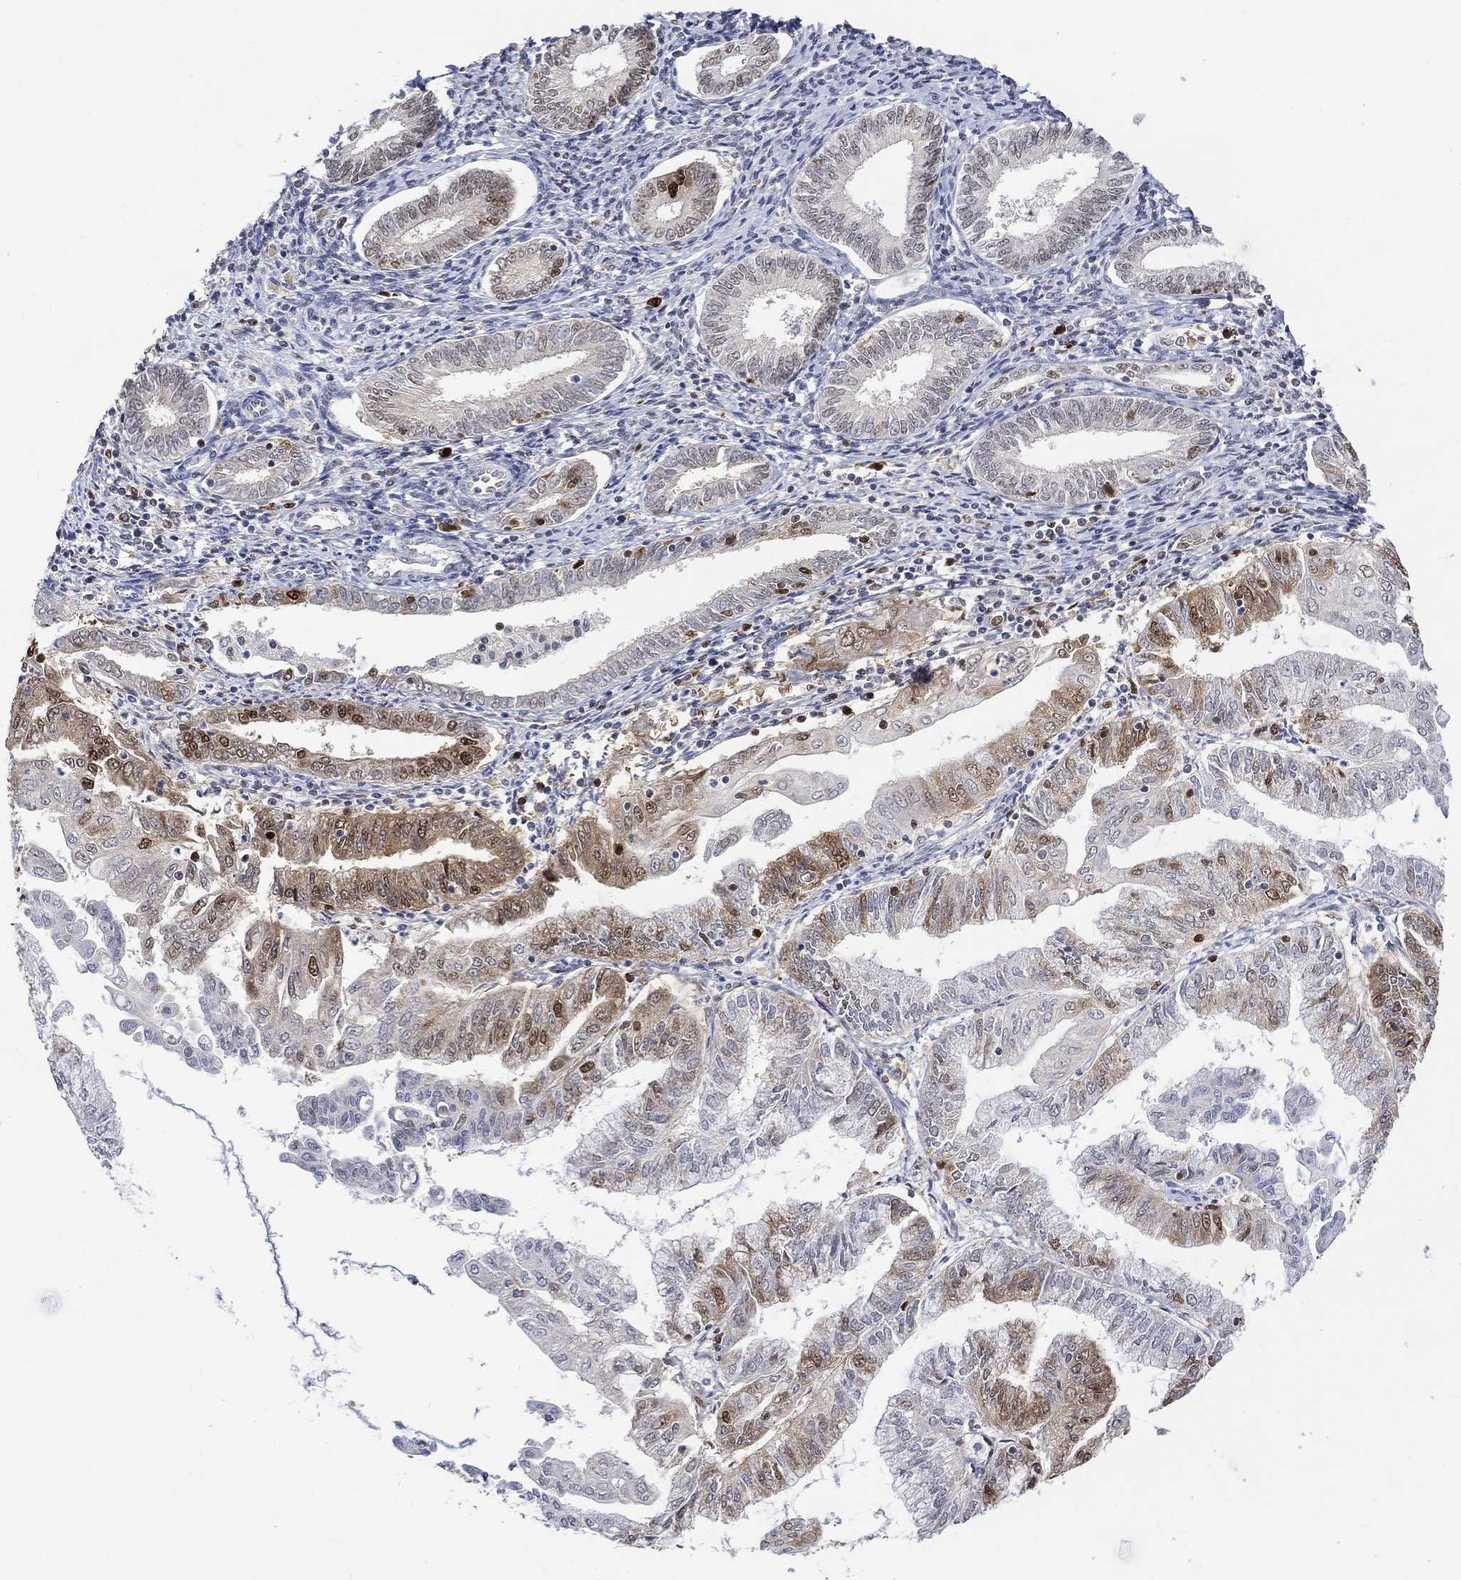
{"staining": {"intensity": "strong", "quantity": "<25%", "location": "cytoplasmic/membranous,nuclear"}, "tissue": "endometrial cancer", "cell_type": "Tumor cells", "image_type": "cancer", "snomed": [{"axis": "morphology", "description": "Adenocarcinoma, NOS"}, {"axis": "topography", "description": "Endometrium"}], "caption": "Immunohistochemistry (IHC) (DAB) staining of human endometrial cancer (adenocarcinoma) shows strong cytoplasmic/membranous and nuclear protein positivity in approximately <25% of tumor cells.", "gene": "RAD54L2", "patient": {"sex": "female", "age": 56}}